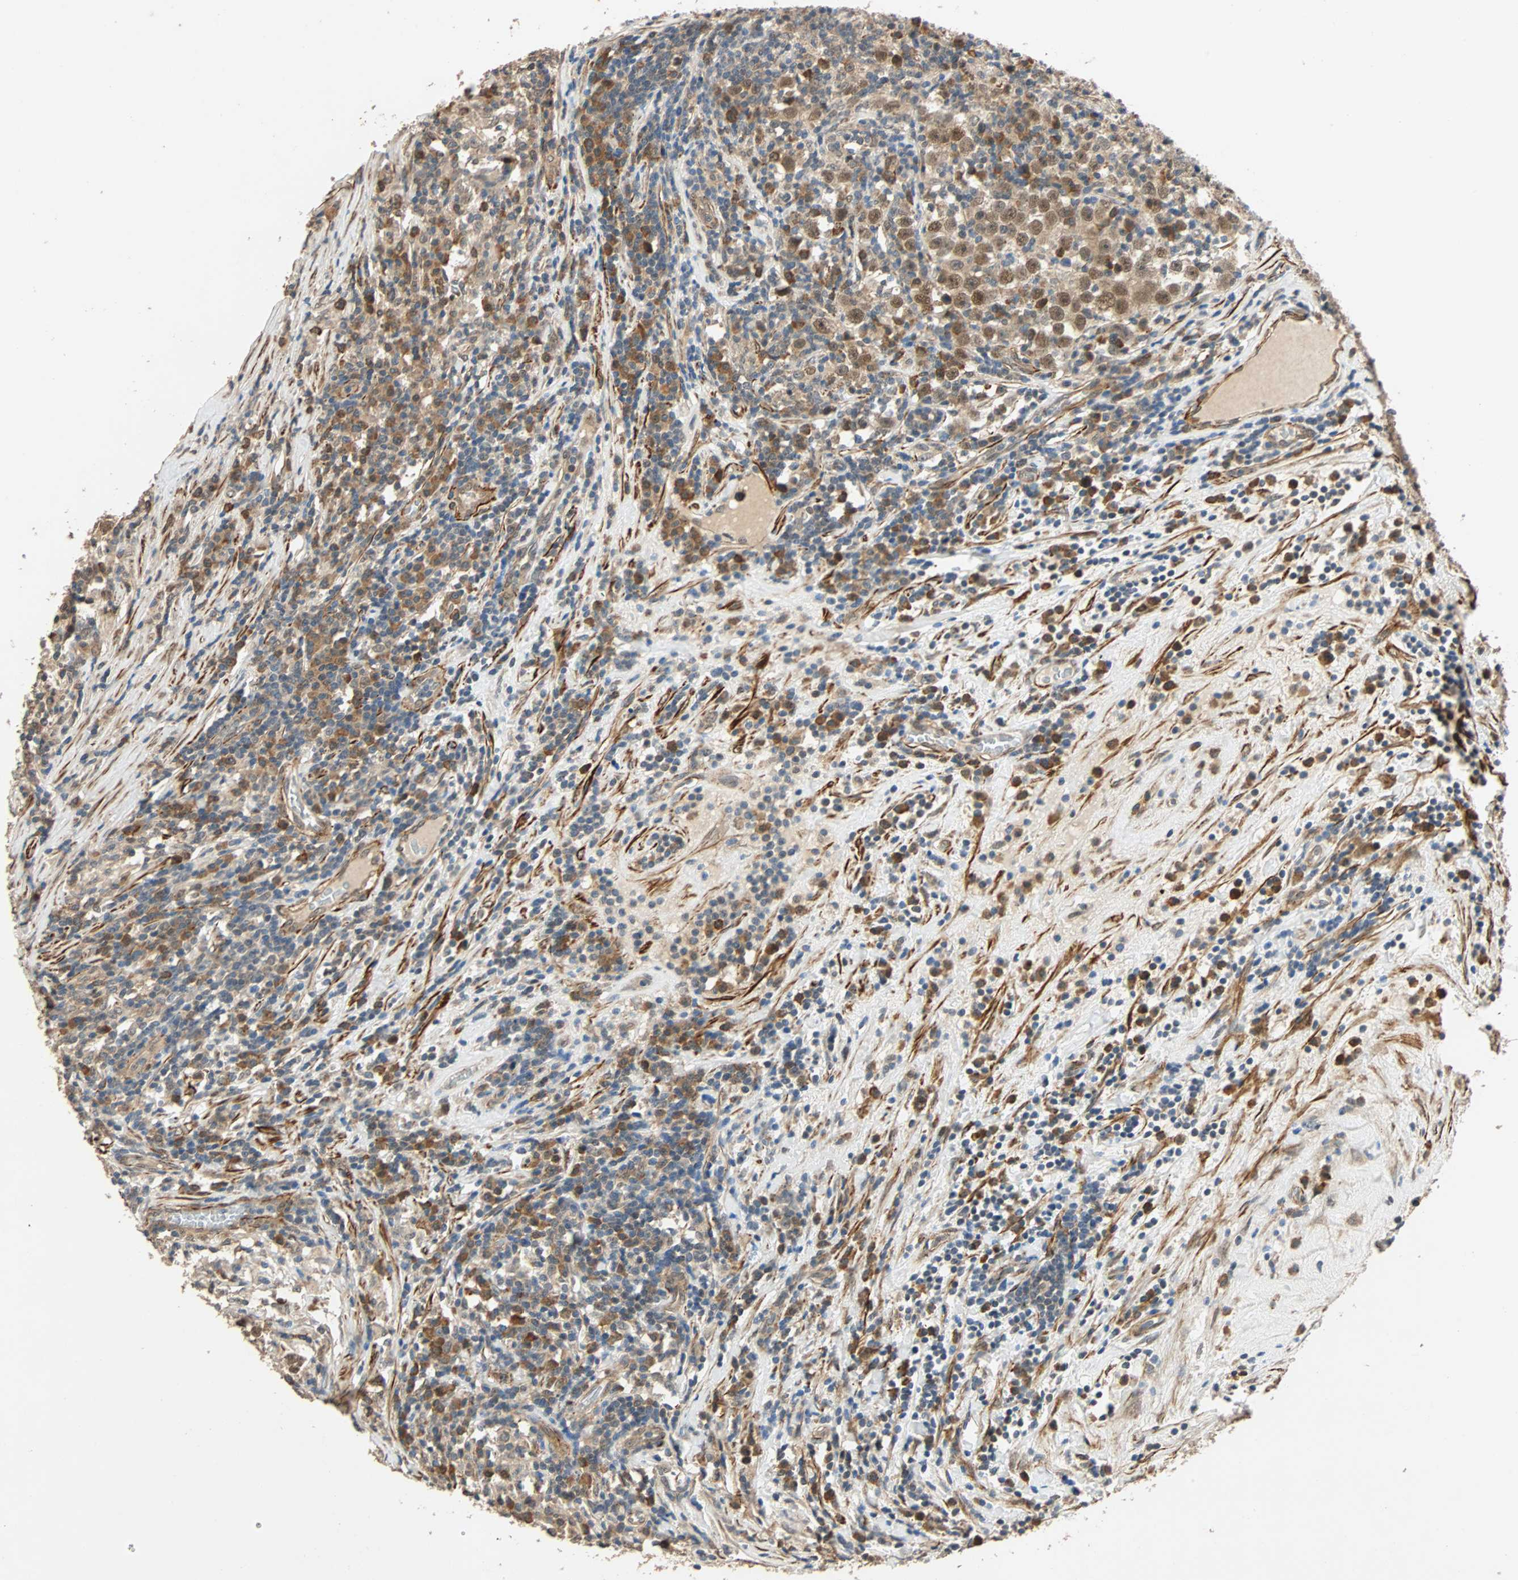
{"staining": {"intensity": "moderate", "quantity": ">75%", "location": "nuclear"}, "tissue": "testis cancer", "cell_type": "Tumor cells", "image_type": "cancer", "snomed": [{"axis": "morphology", "description": "Seminoma, NOS"}, {"axis": "topography", "description": "Testis"}], "caption": "A medium amount of moderate nuclear positivity is present in about >75% of tumor cells in seminoma (testis) tissue.", "gene": "QSER1", "patient": {"sex": "male", "age": 43}}